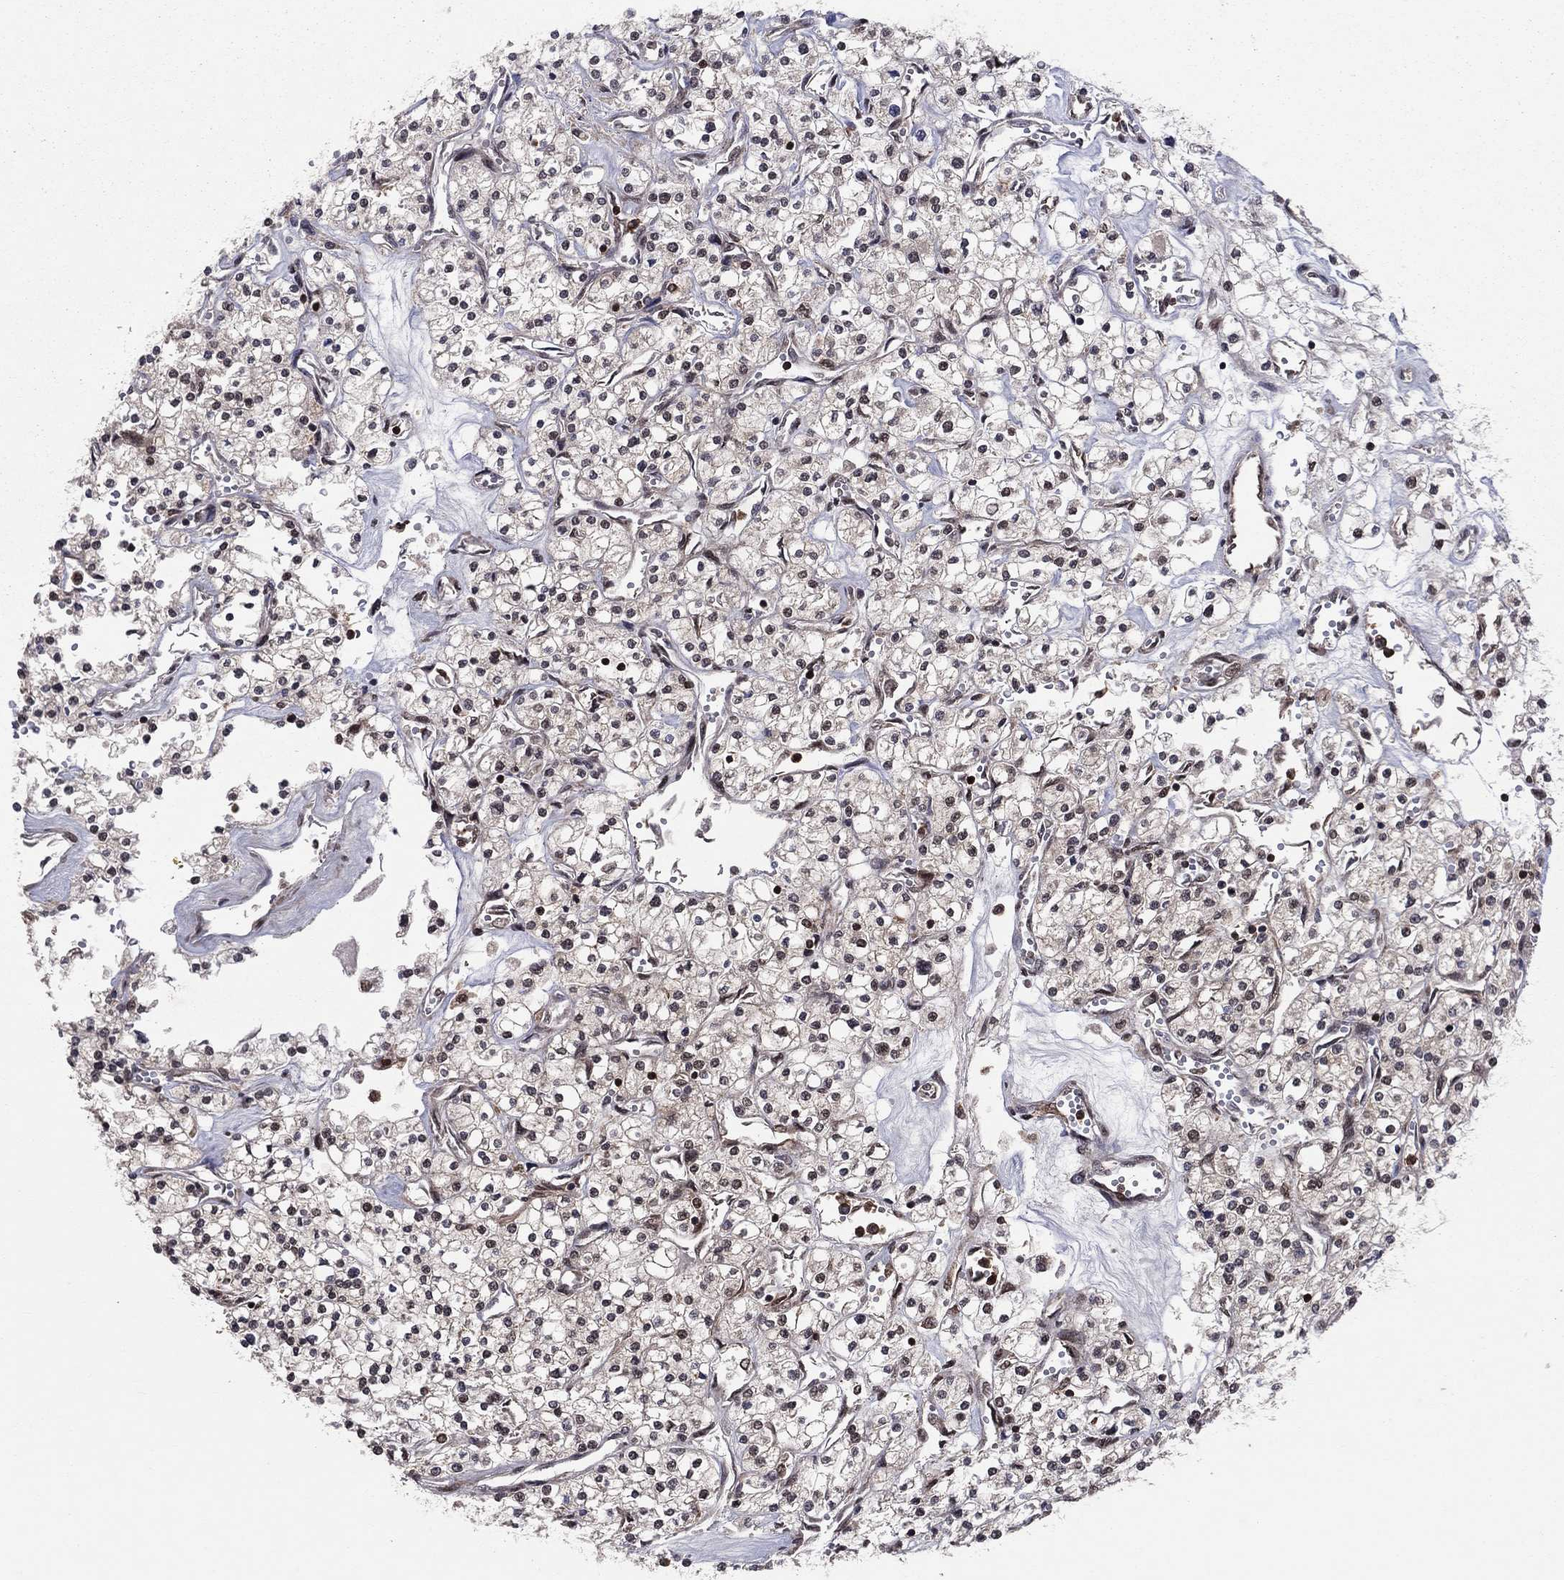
{"staining": {"intensity": "moderate", "quantity": "<25%", "location": "nuclear"}, "tissue": "renal cancer", "cell_type": "Tumor cells", "image_type": "cancer", "snomed": [{"axis": "morphology", "description": "Adenocarcinoma, NOS"}, {"axis": "topography", "description": "Kidney"}], "caption": "Protein staining of adenocarcinoma (renal) tissue displays moderate nuclear expression in about <25% of tumor cells.", "gene": "SSX2IP", "patient": {"sex": "male", "age": 80}}